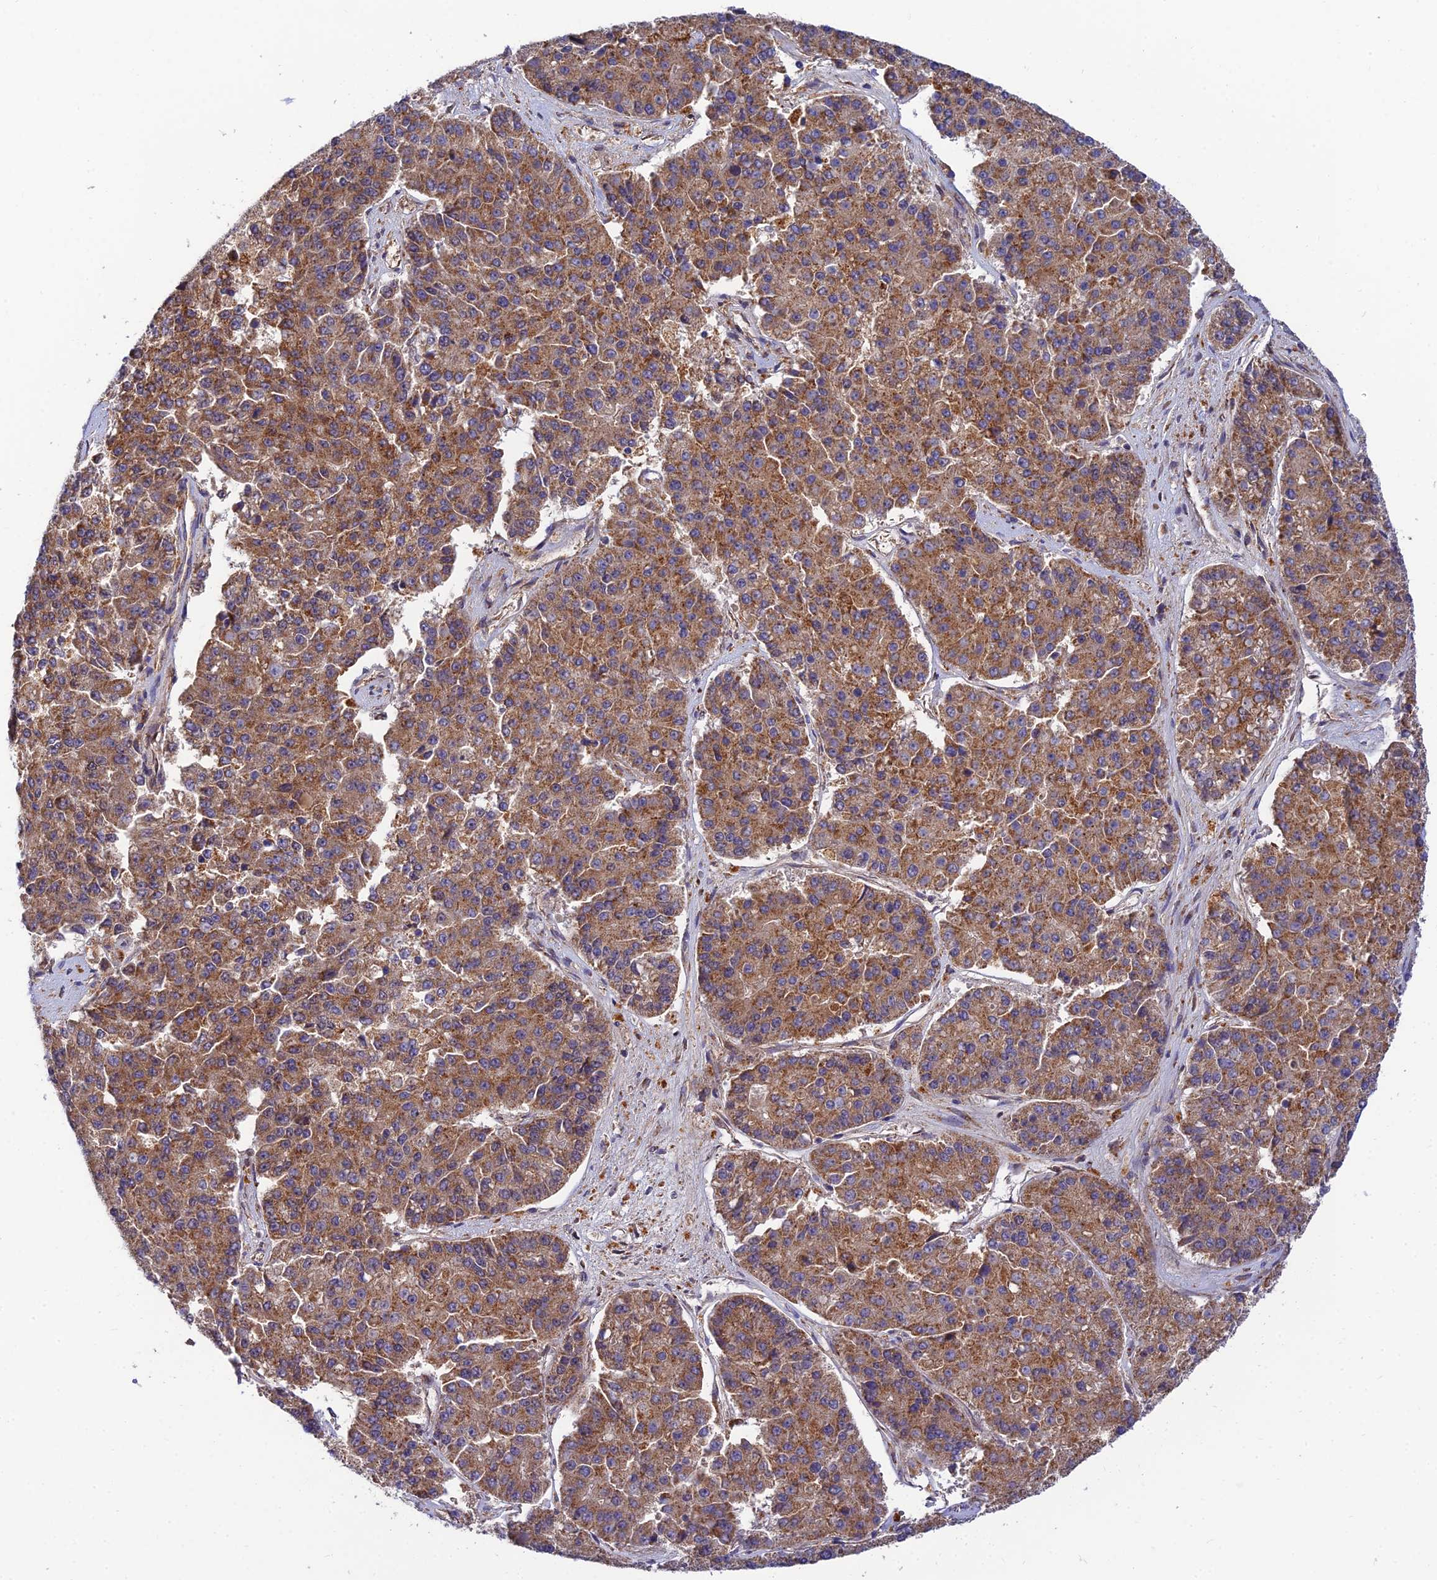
{"staining": {"intensity": "moderate", "quantity": ">75%", "location": "cytoplasmic/membranous"}, "tissue": "pancreatic cancer", "cell_type": "Tumor cells", "image_type": "cancer", "snomed": [{"axis": "morphology", "description": "Adenocarcinoma, NOS"}, {"axis": "topography", "description": "Pancreas"}], "caption": "This micrograph exhibits immunohistochemistry staining of pancreatic adenocarcinoma, with medium moderate cytoplasmic/membranous expression in about >75% of tumor cells.", "gene": "PODNL1", "patient": {"sex": "male", "age": 50}}